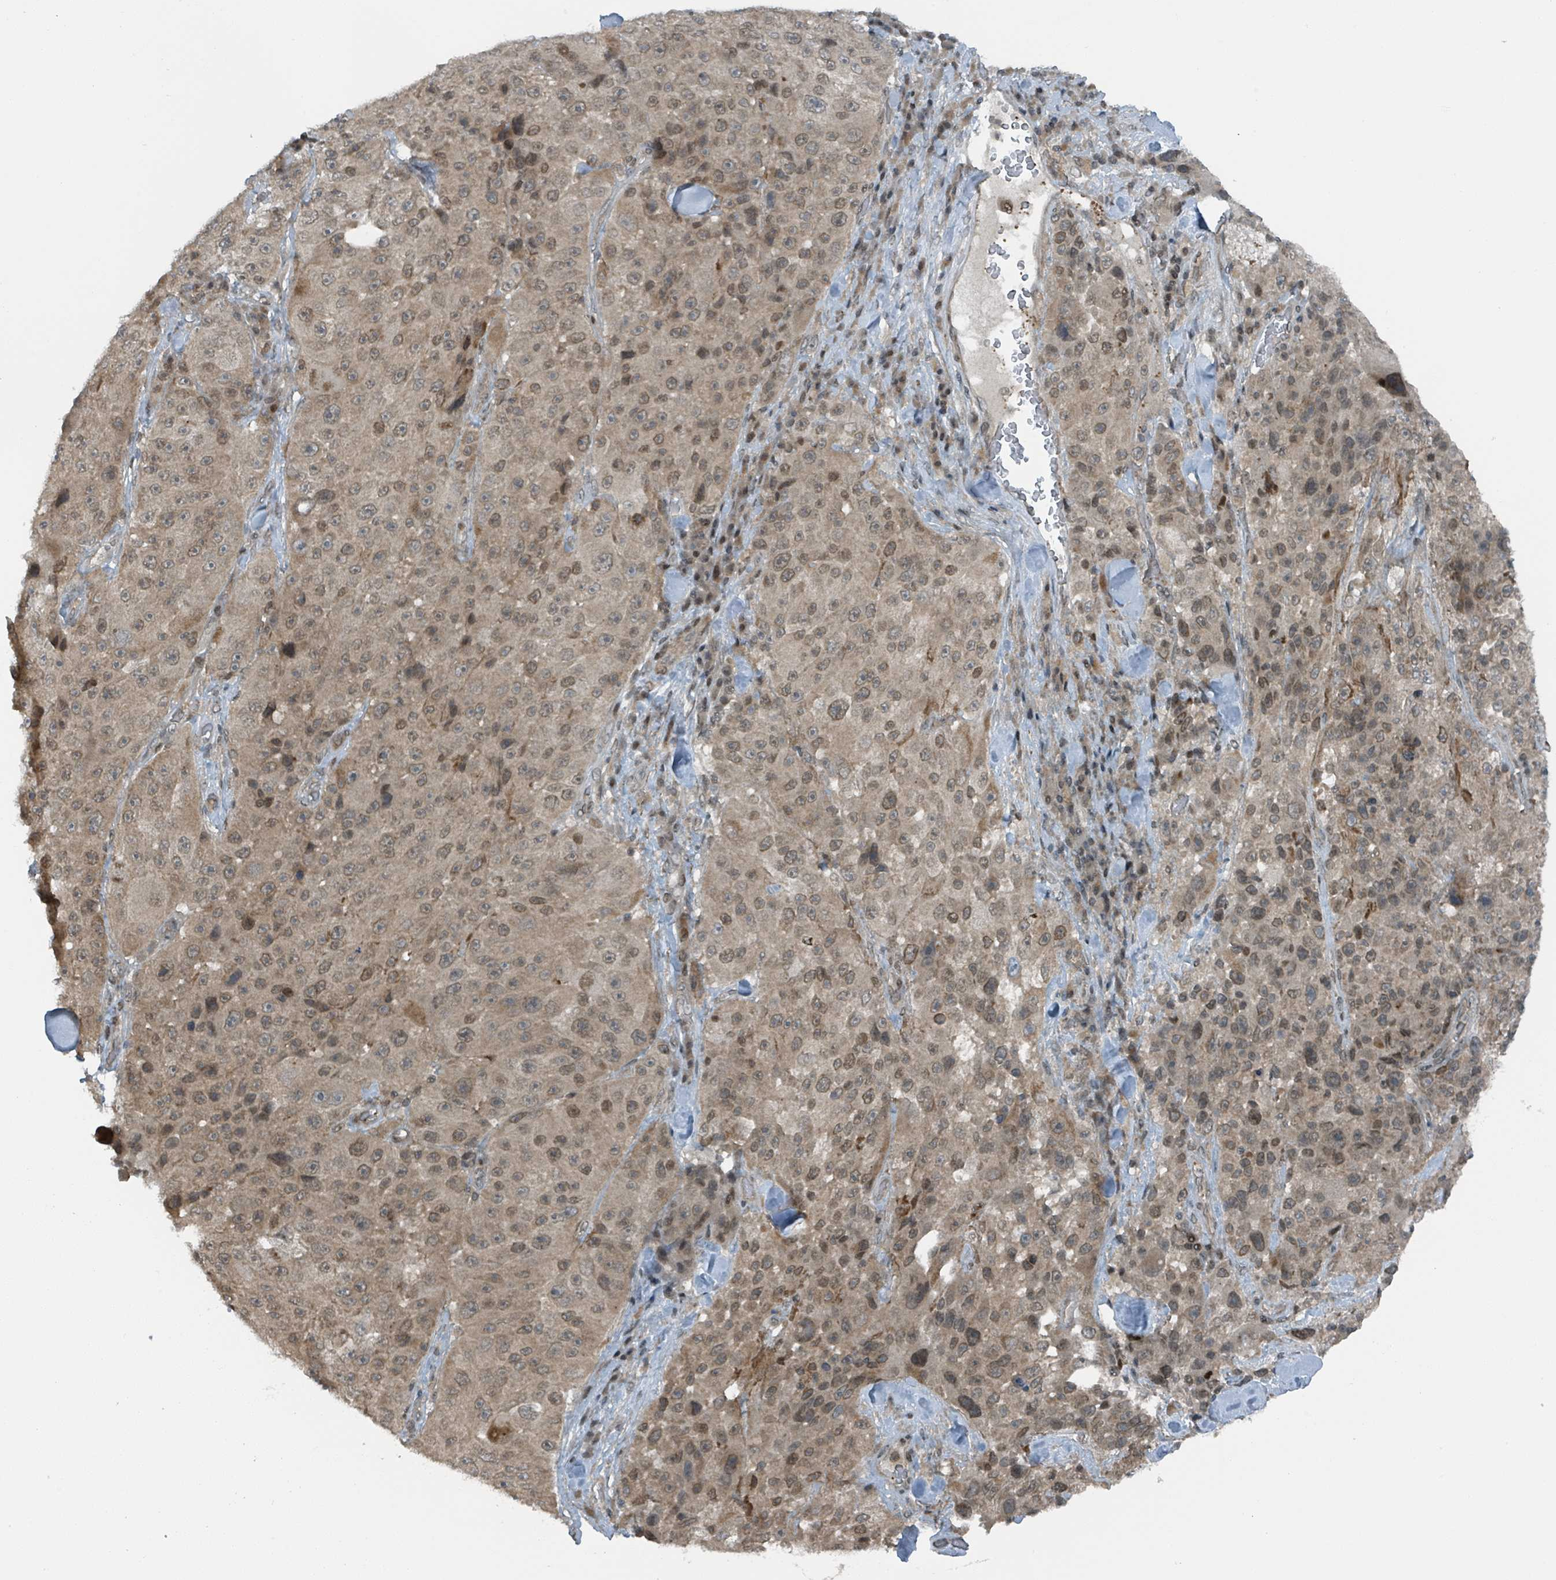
{"staining": {"intensity": "moderate", "quantity": ">75%", "location": "cytoplasmic/membranous,nuclear"}, "tissue": "melanoma", "cell_type": "Tumor cells", "image_type": "cancer", "snomed": [{"axis": "morphology", "description": "Malignant melanoma, Metastatic site"}, {"axis": "topography", "description": "Lymph node"}], "caption": "Protein staining of malignant melanoma (metastatic site) tissue exhibits moderate cytoplasmic/membranous and nuclear positivity in approximately >75% of tumor cells. The staining is performed using DAB brown chromogen to label protein expression. The nuclei are counter-stained blue using hematoxylin.", "gene": "PHIP", "patient": {"sex": "male", "age": 62}}